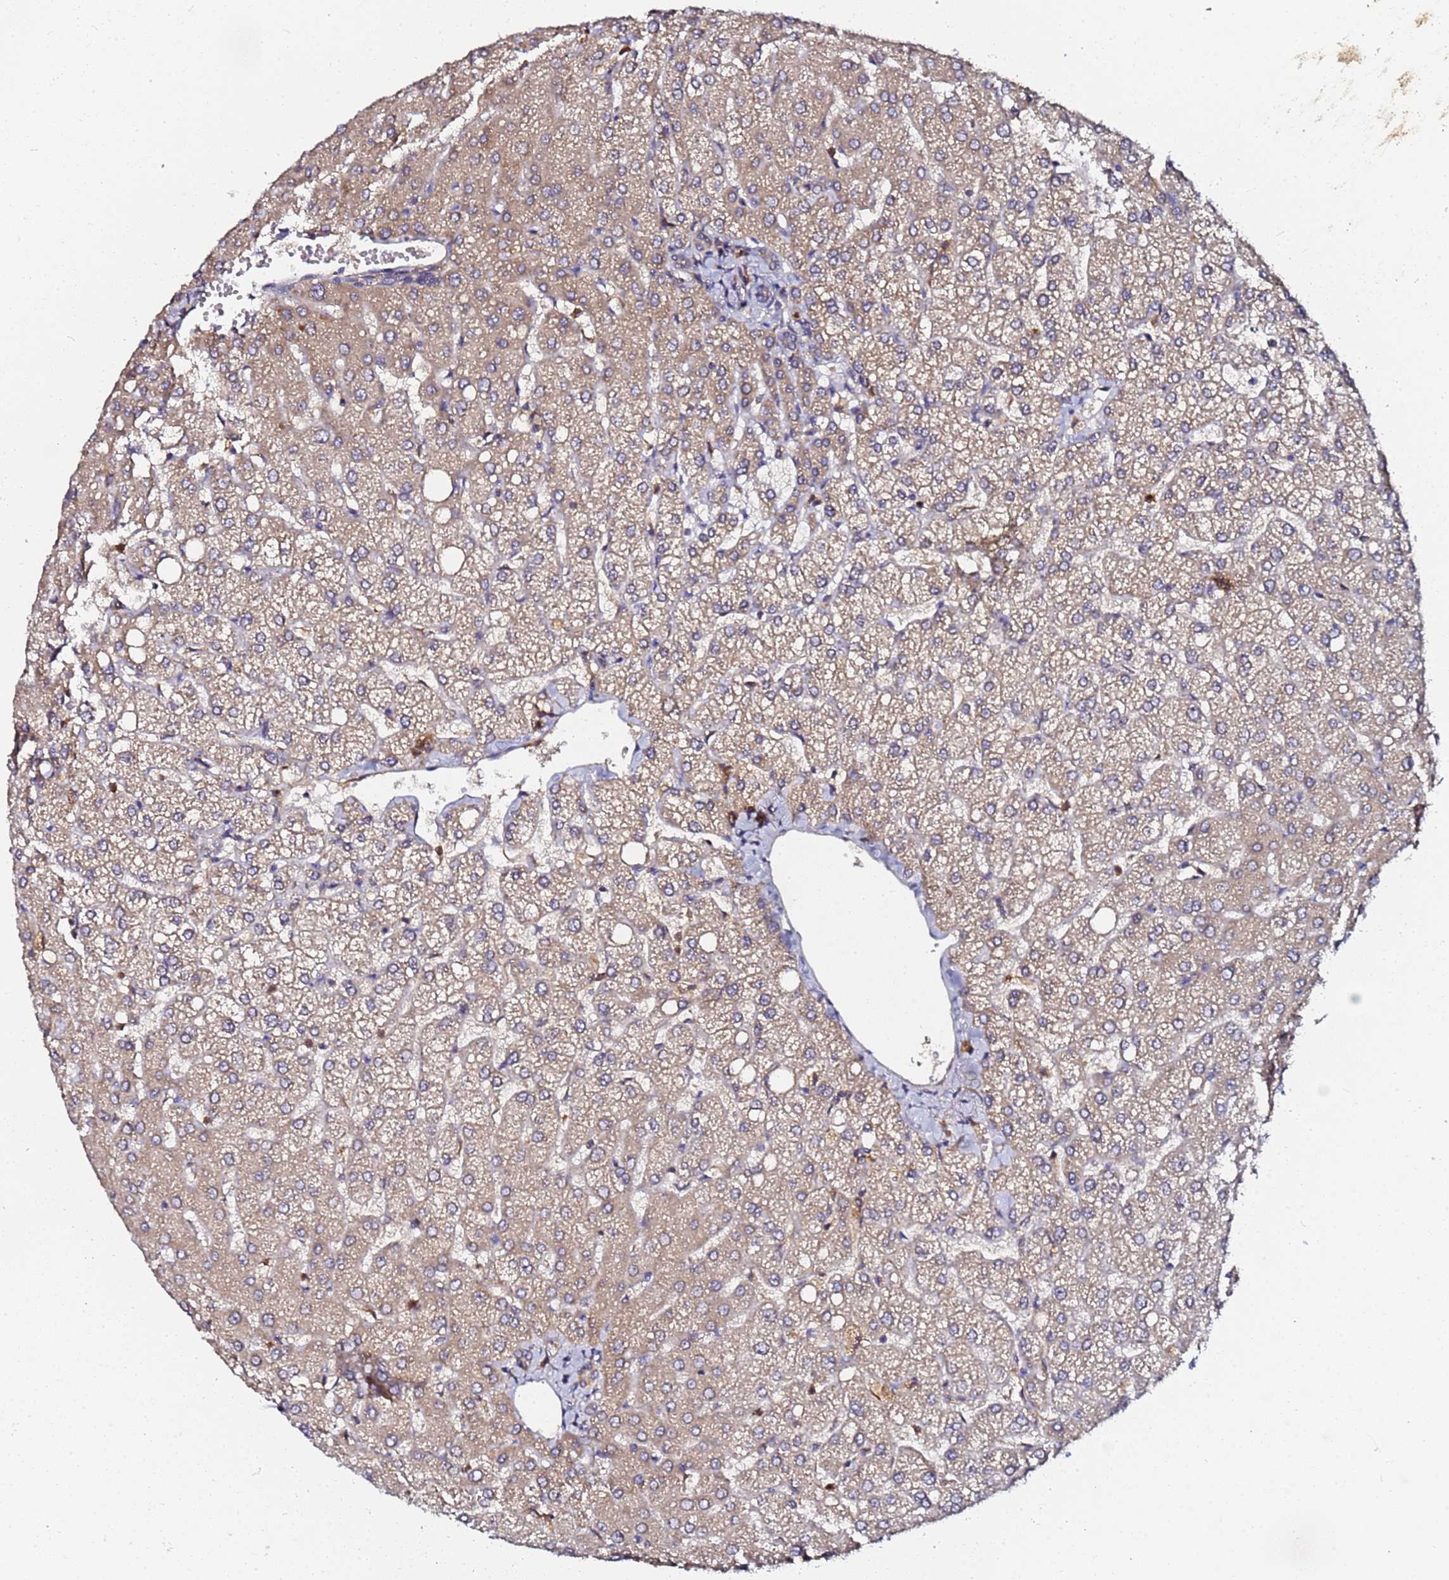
{"staining": {"intensity": "negative", "quantity": "none", "location": "none"}, "tissue": "liver", "cell_type": "Cholangiocytes", "image_type": "normal", "snomed": [{"axis": "morphology", "description": "Normal tissue, NOS"}, {"axis": "topography", "description": "Liver"}], "caption": "A high-resolution image shows immunohistochemistry (IHC) staining of benign liver, which exhibits no significant expression in cholangiocytes.", "gene": "LRRC69", "patient": {"sex": "female", "age": 54}}